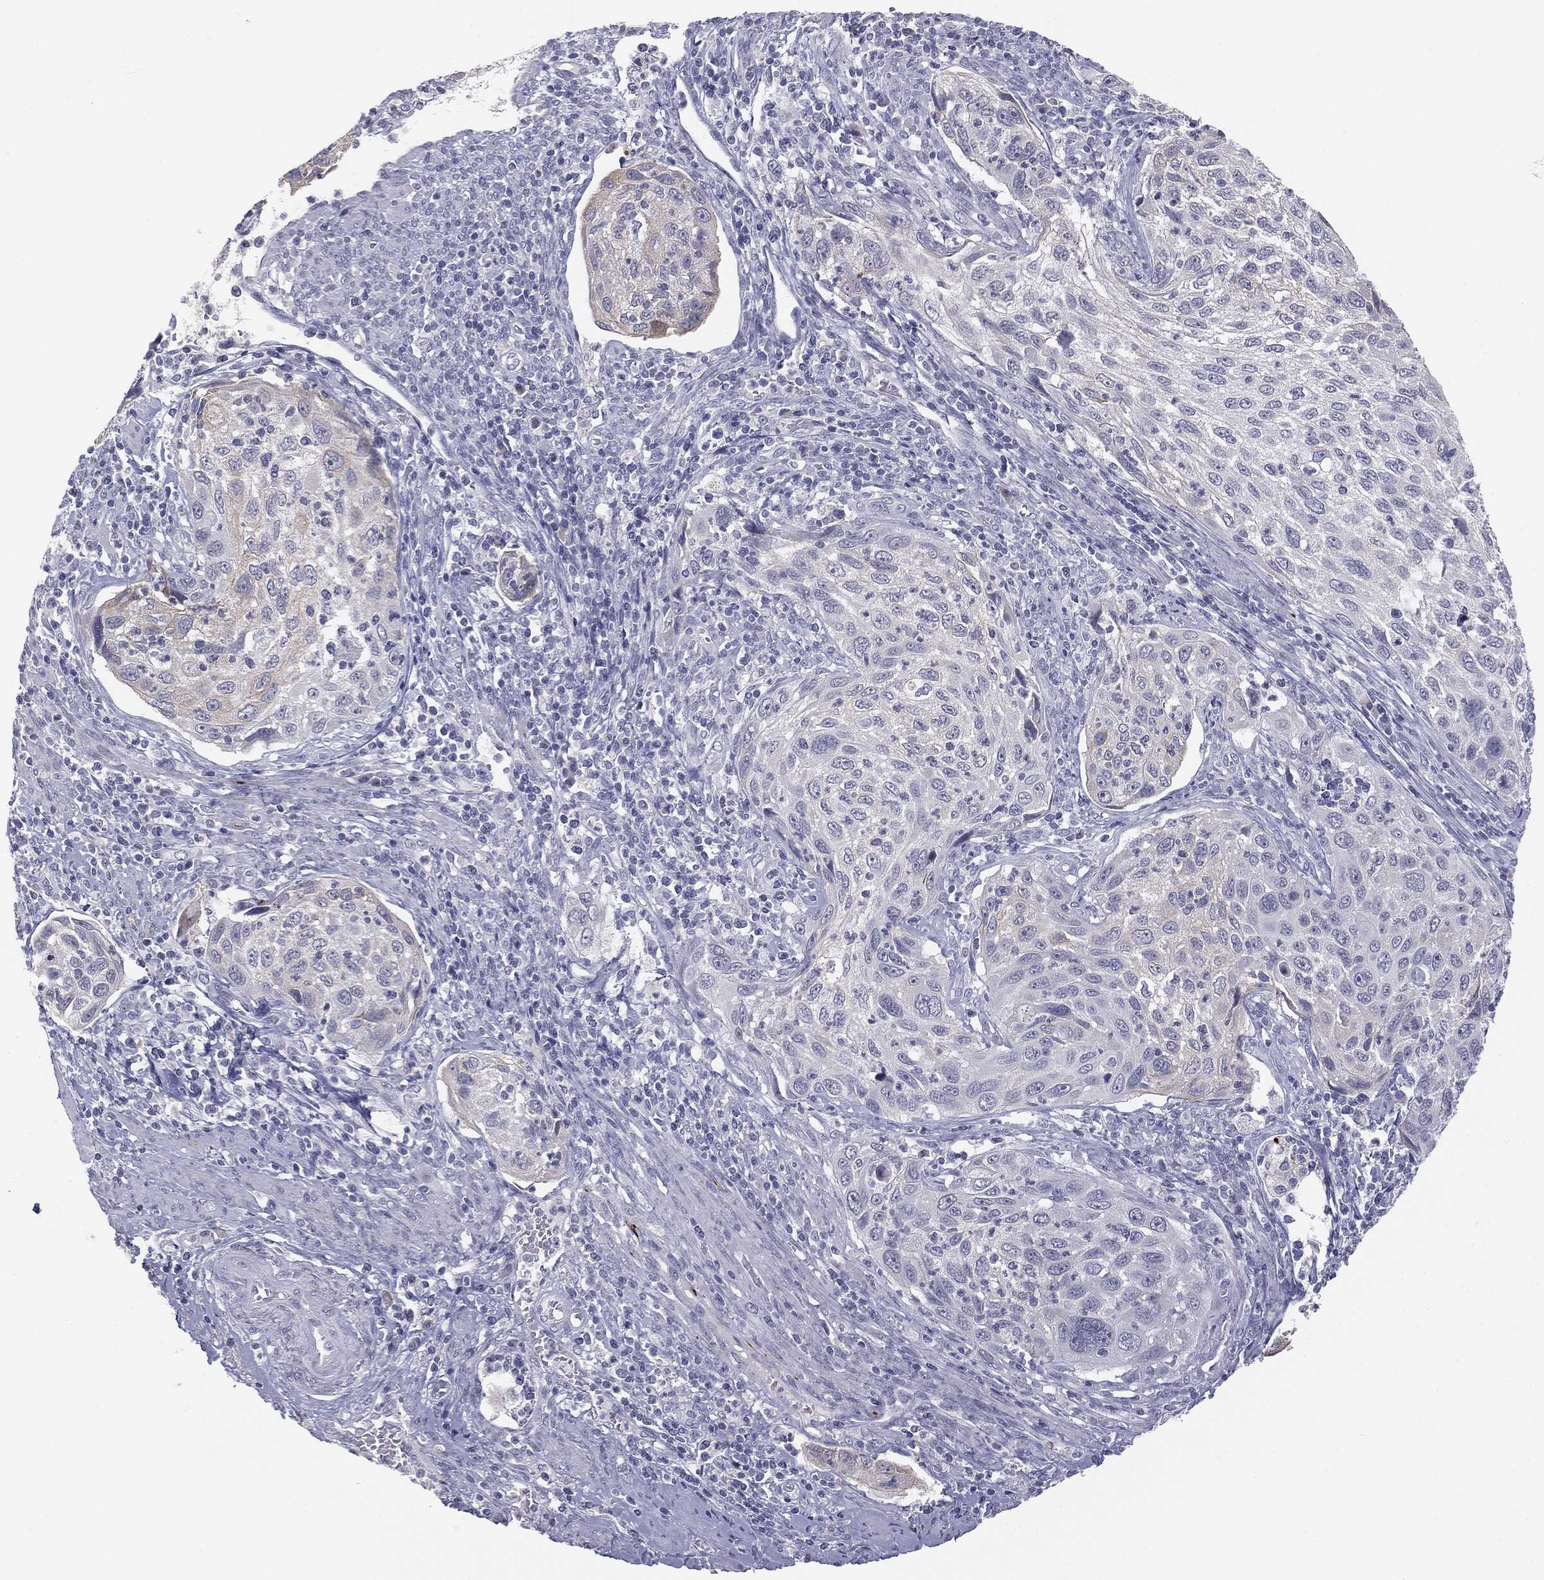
{"staining": {"intensity": "negative", "quantity": "none", "location": "none"}, "tissue": "cervical cancer", "cell_type": "Tumor cells", "image_type": "cancer", "snomed": [{"axis": "morphology", "description": "Squamous cell carcinoma, NOS"}, {"axis": "topography", "description": "Cervix"}], "caption": "This is an IHC image of human cervical cancer. There is no positivity in tumor cells.", "gene": "MUC1", "patient": {"sex": "female", "age": 70}}